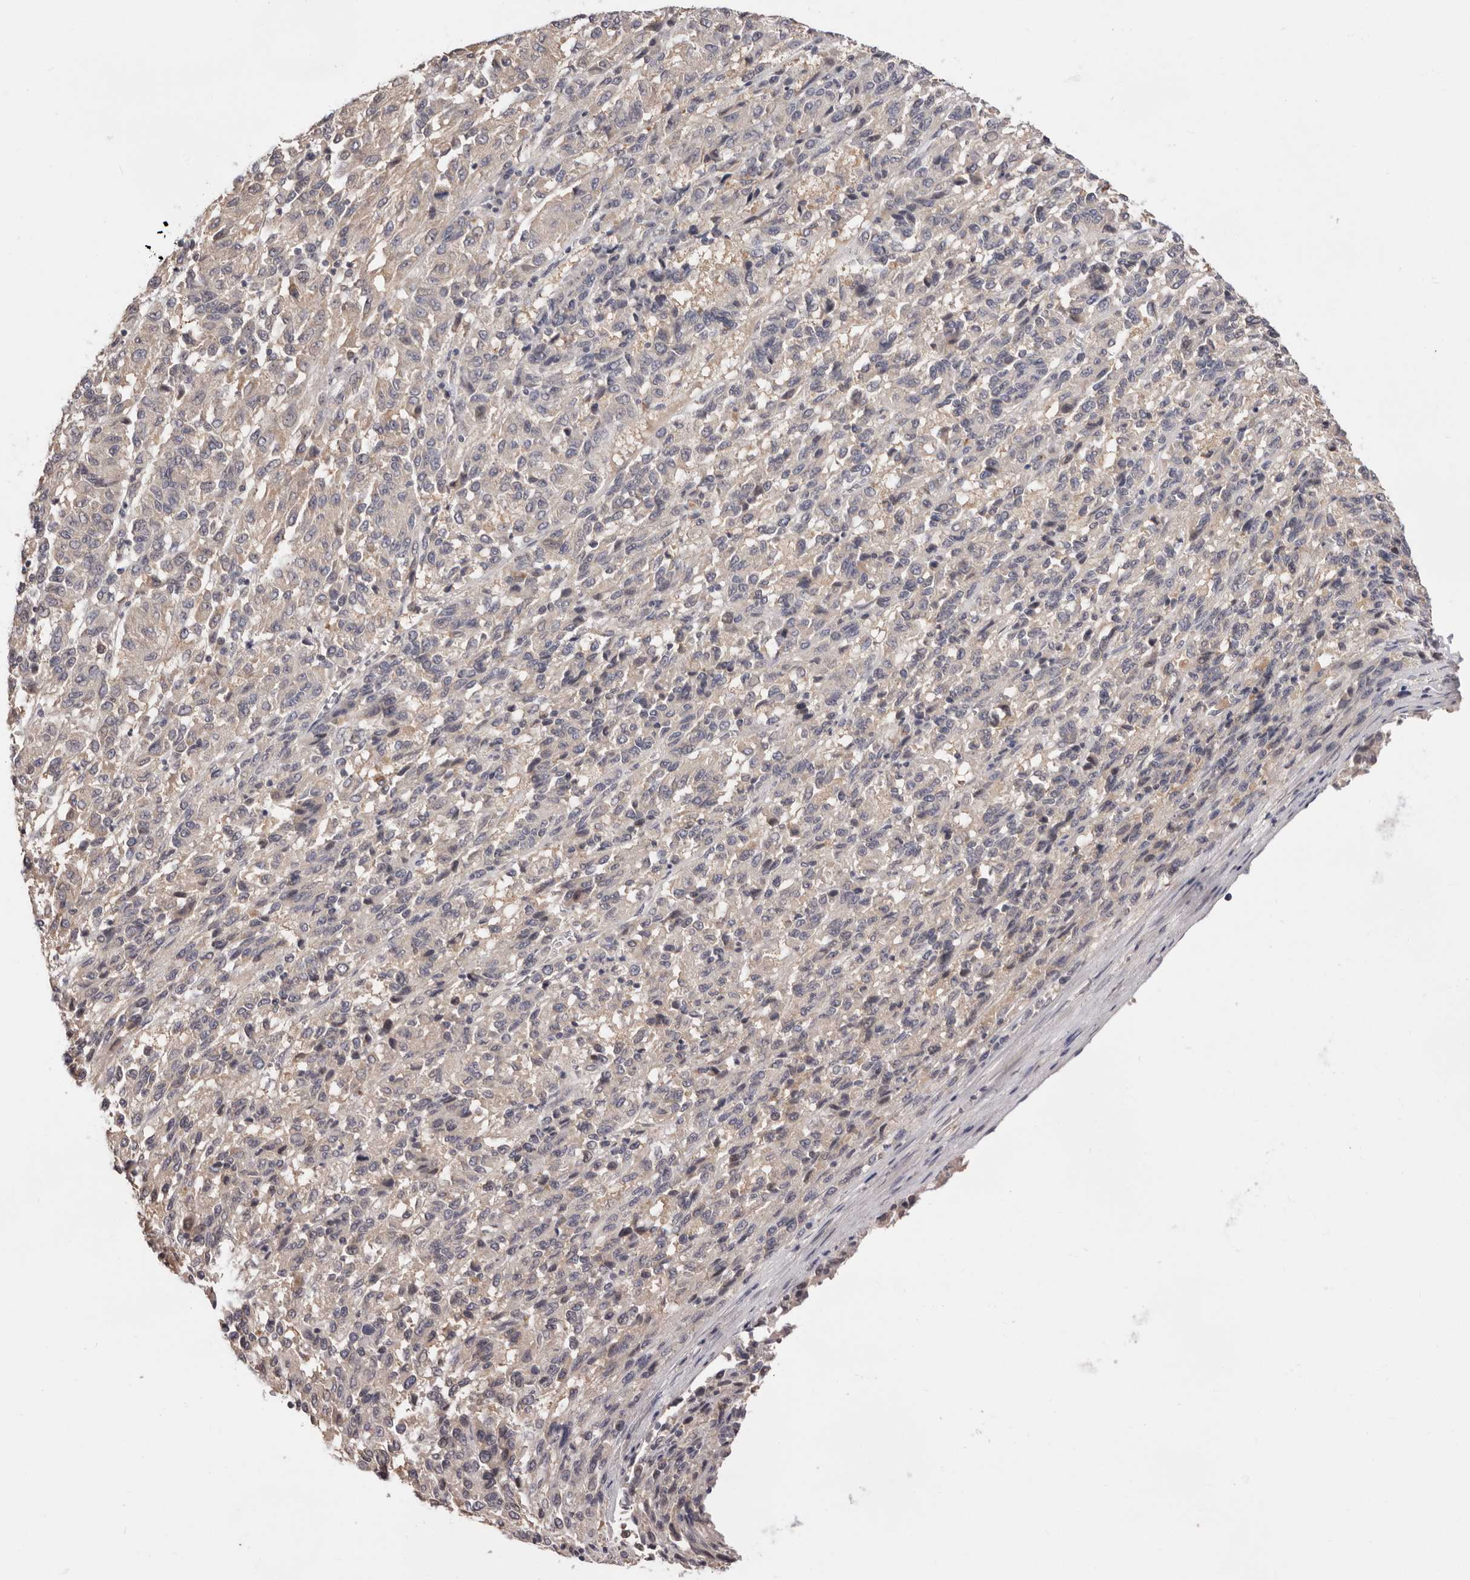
{"staining": {"intensity": "negative", "quantity": "none", "location": "none"}, "tissue": "melanoma", "cell_type": "Tumor cells", "image_type": "cancer", "snomed": [{"axis": "morphology", "description": "Malignant melanoma, Metastatic site"}, {"axis": "topography", "description": "Lung"}], "caption": "Tumor cells show no significant protein staining in malignant melanoma (metastatic site).", "gene": "DOP1A", "patient": {"sex": "male", "age": 64}}